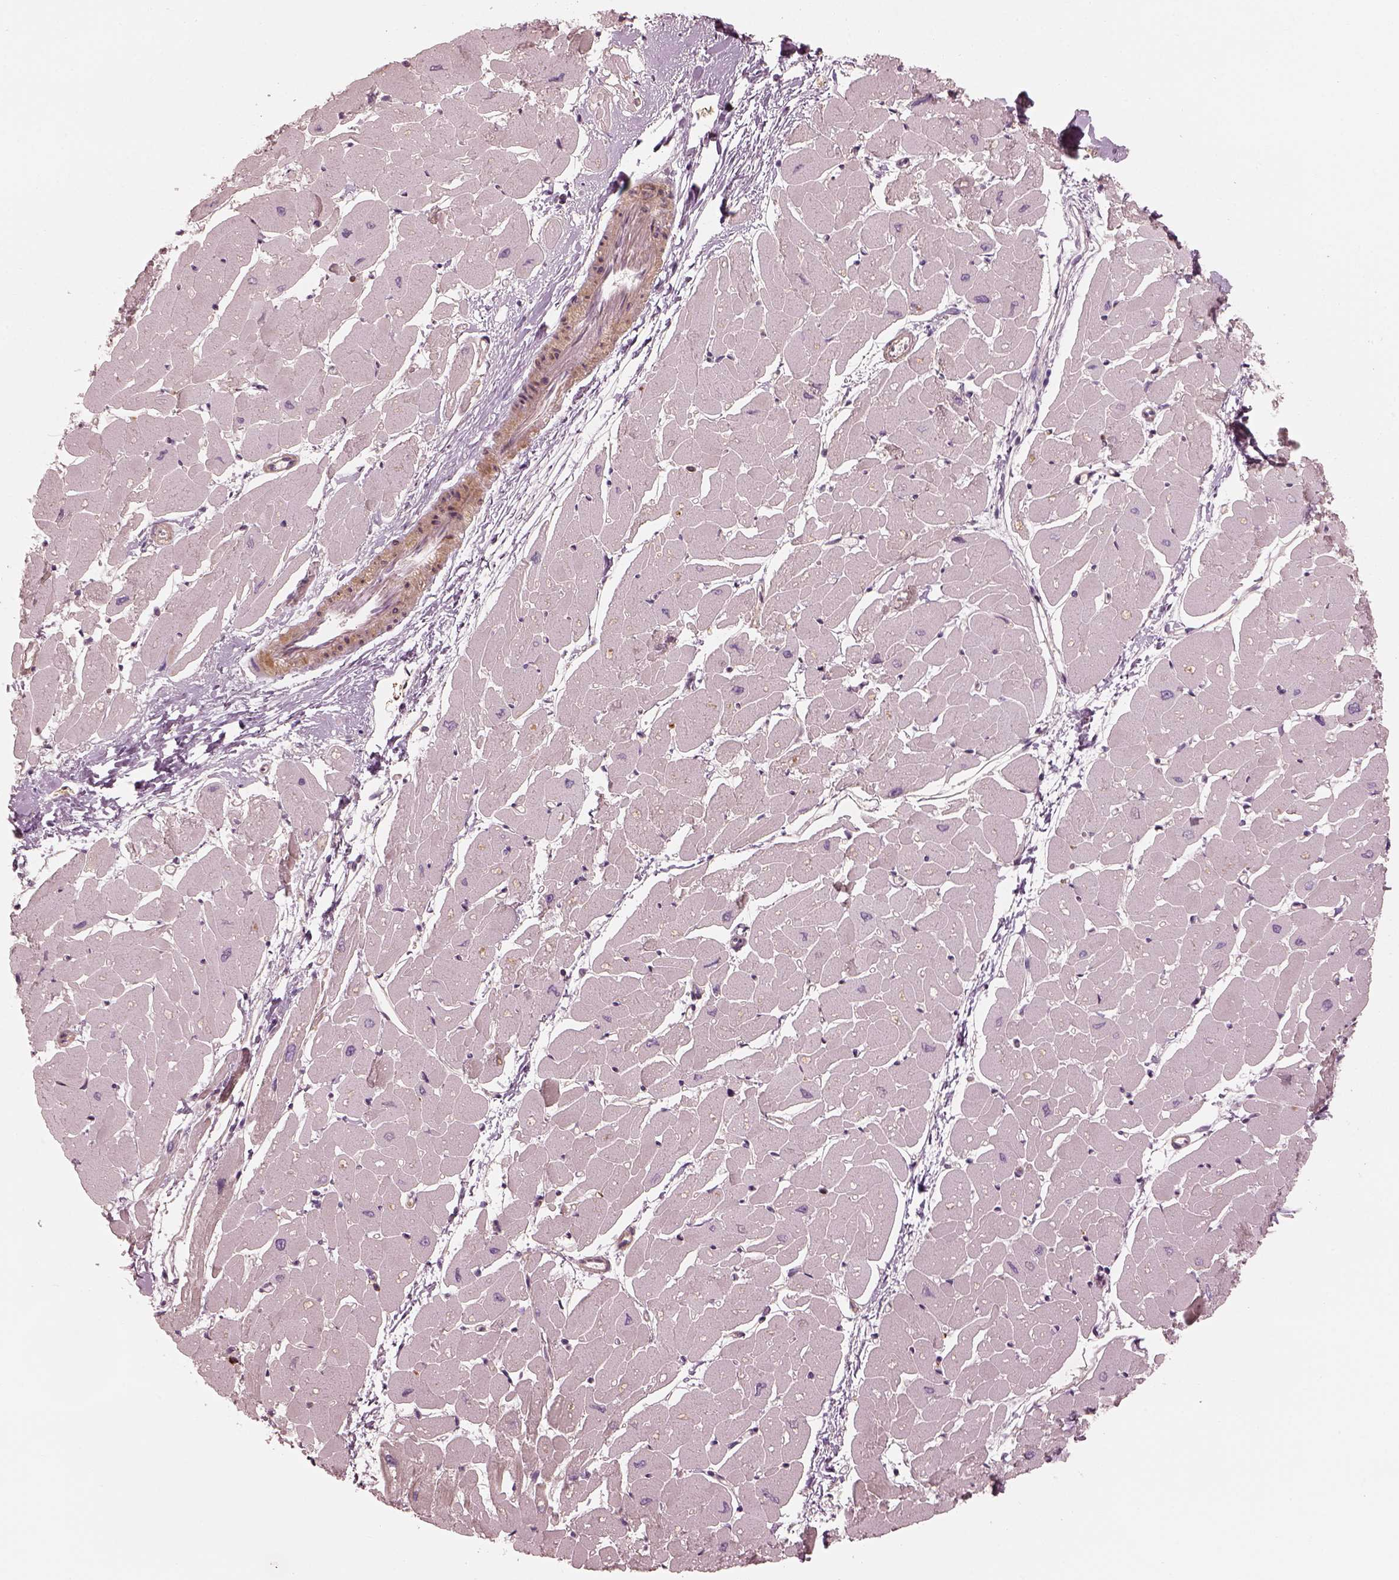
{"staining": {"intensity": "negative", "quantity": "none", "location": "none"}, "tissue": "heart muscle", "cell_type": "Cardiomyocytes", "image_type": "normal", "snomed": [{"axis": "morphology", "description": "Normal tissue, NOS"}, {"axis": "topography", "description": "Heart"}], "caption": "DAB (3,3'-diaminobenzidine) immunohistochemical staining of unremarkable human heart muscle reveals no significant expression in cardiomyocytes. The staining was performed using DAB (3,3'-diaminobenzidine) to visualize the protein expression in brown, while the nuclei were stained in blue with hematoxylin (Magnification: 20x).", "gene": "FAM107B", "patient": {"sex": "male", "age": 57}}